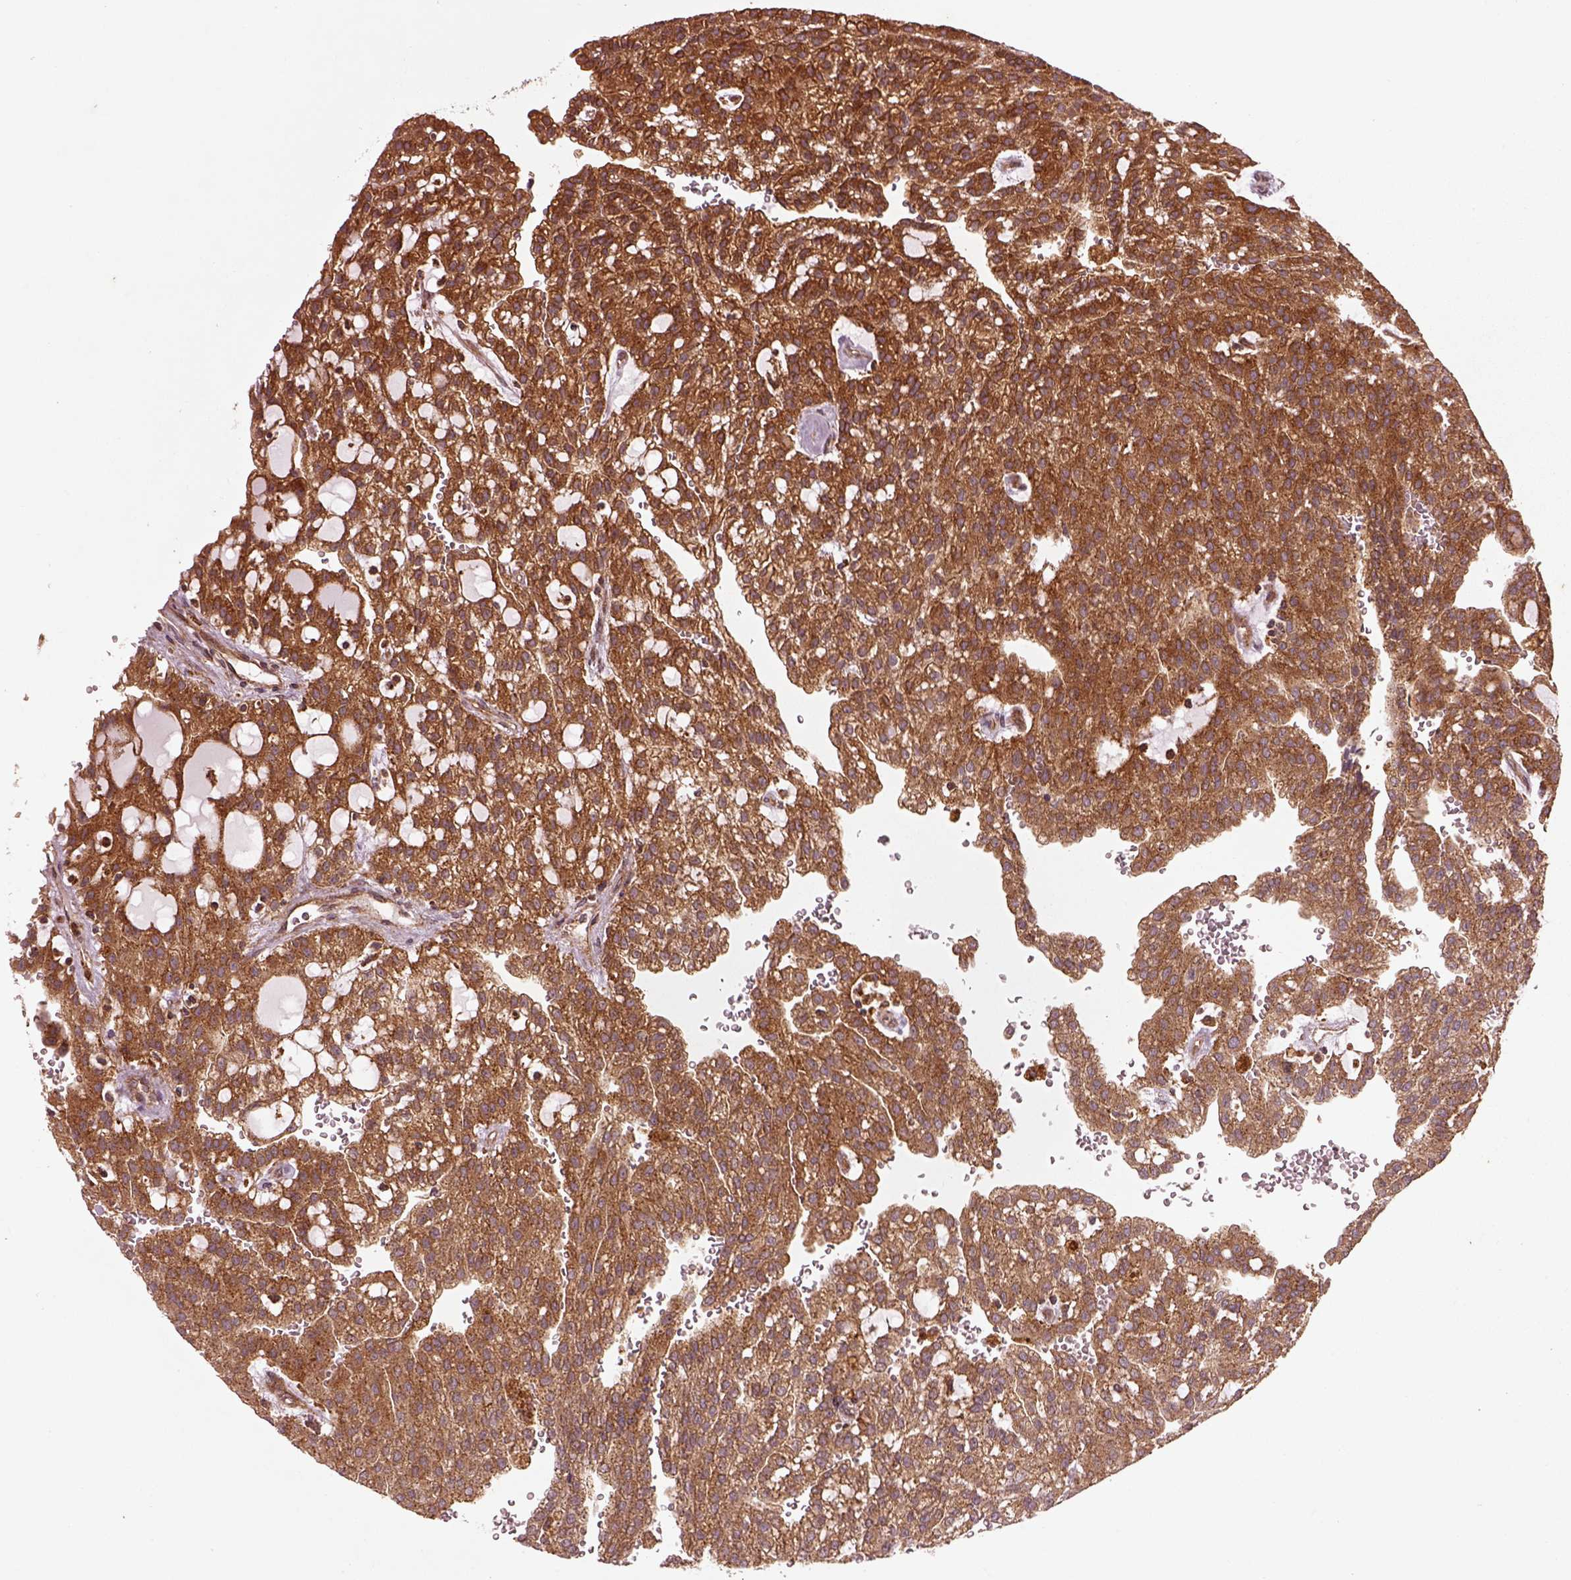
{"staining": {"intensity": "strong", "quantity": "25%-75%", "location": "cytoplasmic/membranous"}, "tissue": "renal cancer", "cell_type": "Tumor cells", "image_type": "cancer", "snomed": [{"axis": "morphology", "description": "Adenocarcinoma, NOS"}, {"axis": "topography", "description": "Kidney"}], "caption": "Protein analysis of renal cancer (adenocarcinoma) tissue exhibits strong cytoplasmic/membranous positivity in about 25%-75% of tumor cells. The protein of interest is shown in brown color, while the nuclei are stained blue.", "gene": "WASHC2A", "patient": {"sex": "male", "age": 63}}